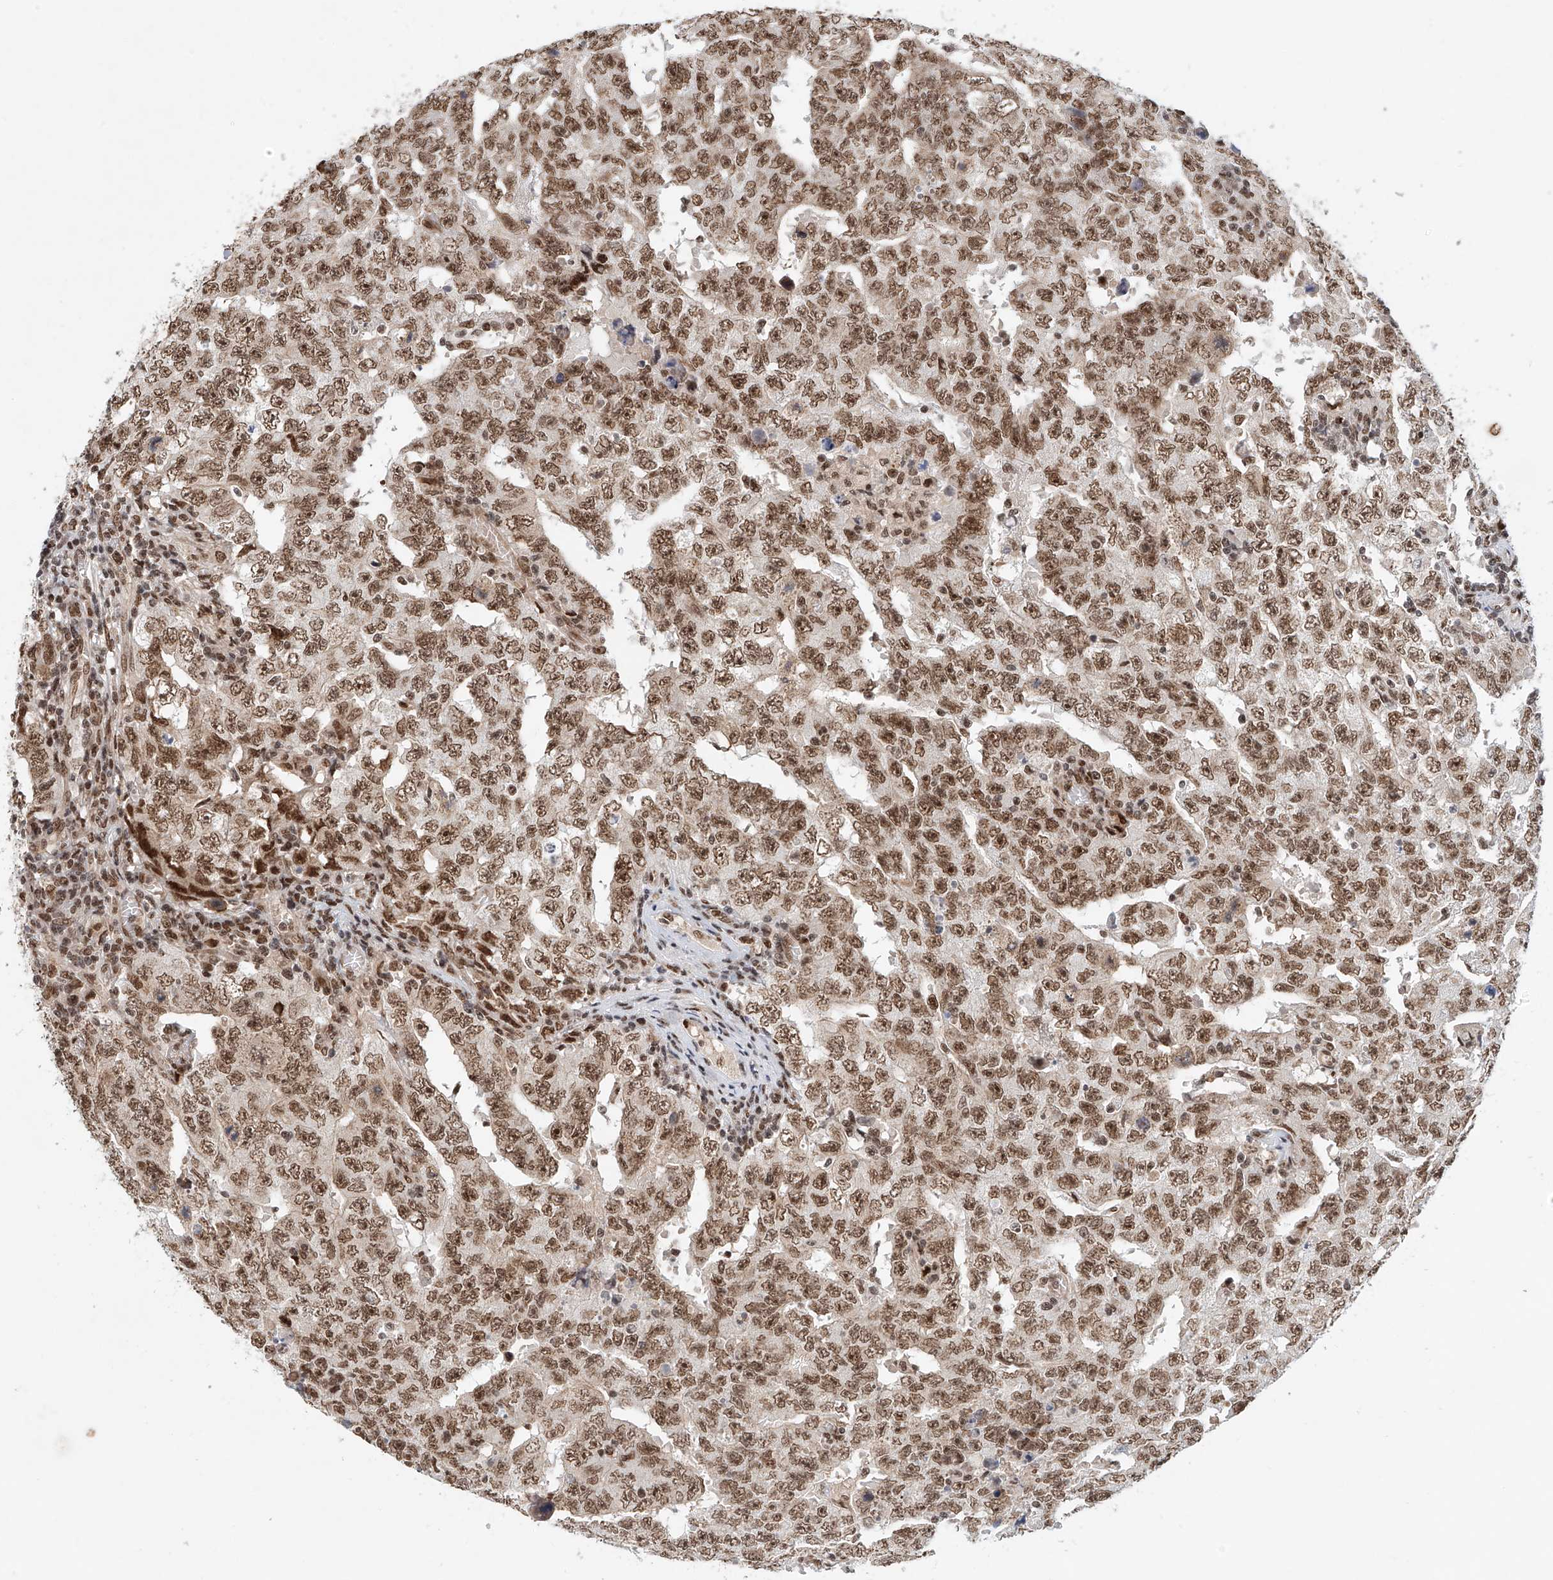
{"staining": {"intensity": "moderate", "quantity": ">75%", "location": "nuclear"}, "tissue": "testis cancer", "cell_type": "Tumor cells", "image_type": "cancer", "snomed": [{"axis": "morphology", "description": "Carcinoma, Embryonal, NOS"}, {"axis": "topography", "description": "Testis"}], "caption": "Testis cancer (embryonal carcinoma) was stained to show a protein in brown. There is medium levels of moderate nuclear expression in about >75% of tumor cells. (Stains: DAB (3,3'-diaminobenzidine) in brown, nuclei in blue, Microscopy: brightfield microscopy at high magnification).", "gene": "ZNF470", "patient": {"sex": "male", "age": 26}}